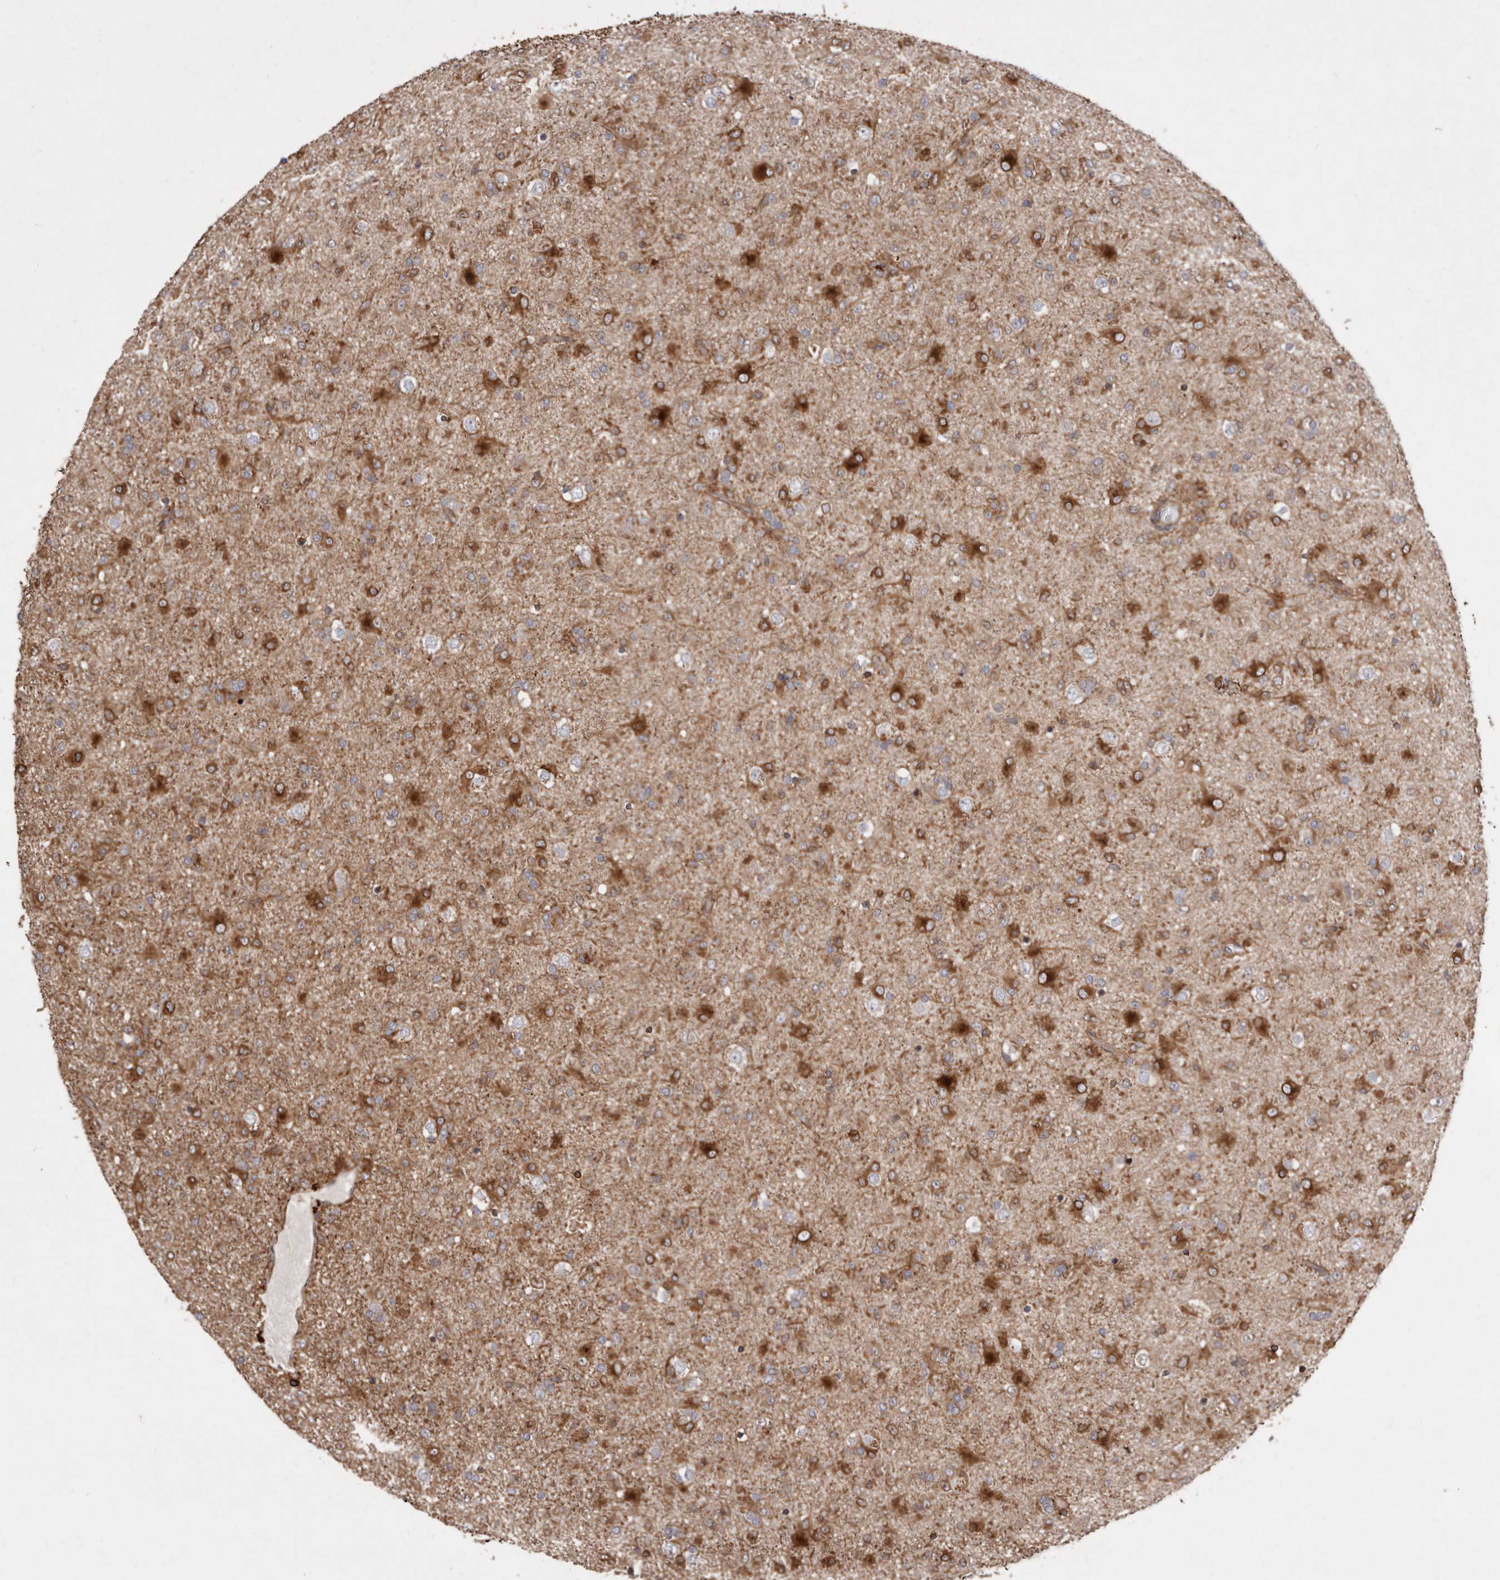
{"staining": {"intensity": "moderate", "quantity": ">75%", "location": "cytoplasmic/membranous"}, "tissue": "glioma", "cell_type": "Tumor cells", "image_type": "cancer", "snomed": [{"axis": "morphology", "description": "Glioma, malignant, Low grade"}, {"axis": "topography", "description": "Brain"}], "caption": "The image exhibits immunohistochemical staining of malignant glioma (low-grade). There is moderate cytoplasmic/membranous staining is seen in about >75% of tumor cells. (Stains: DAB (3,3'-diaminobenzidine) in brown, nuclei in blue, Microscopy: brightfield microscopy at high magnification).", "gene": "FLAD1", "patient": {"sex": "male", "age": 65}}